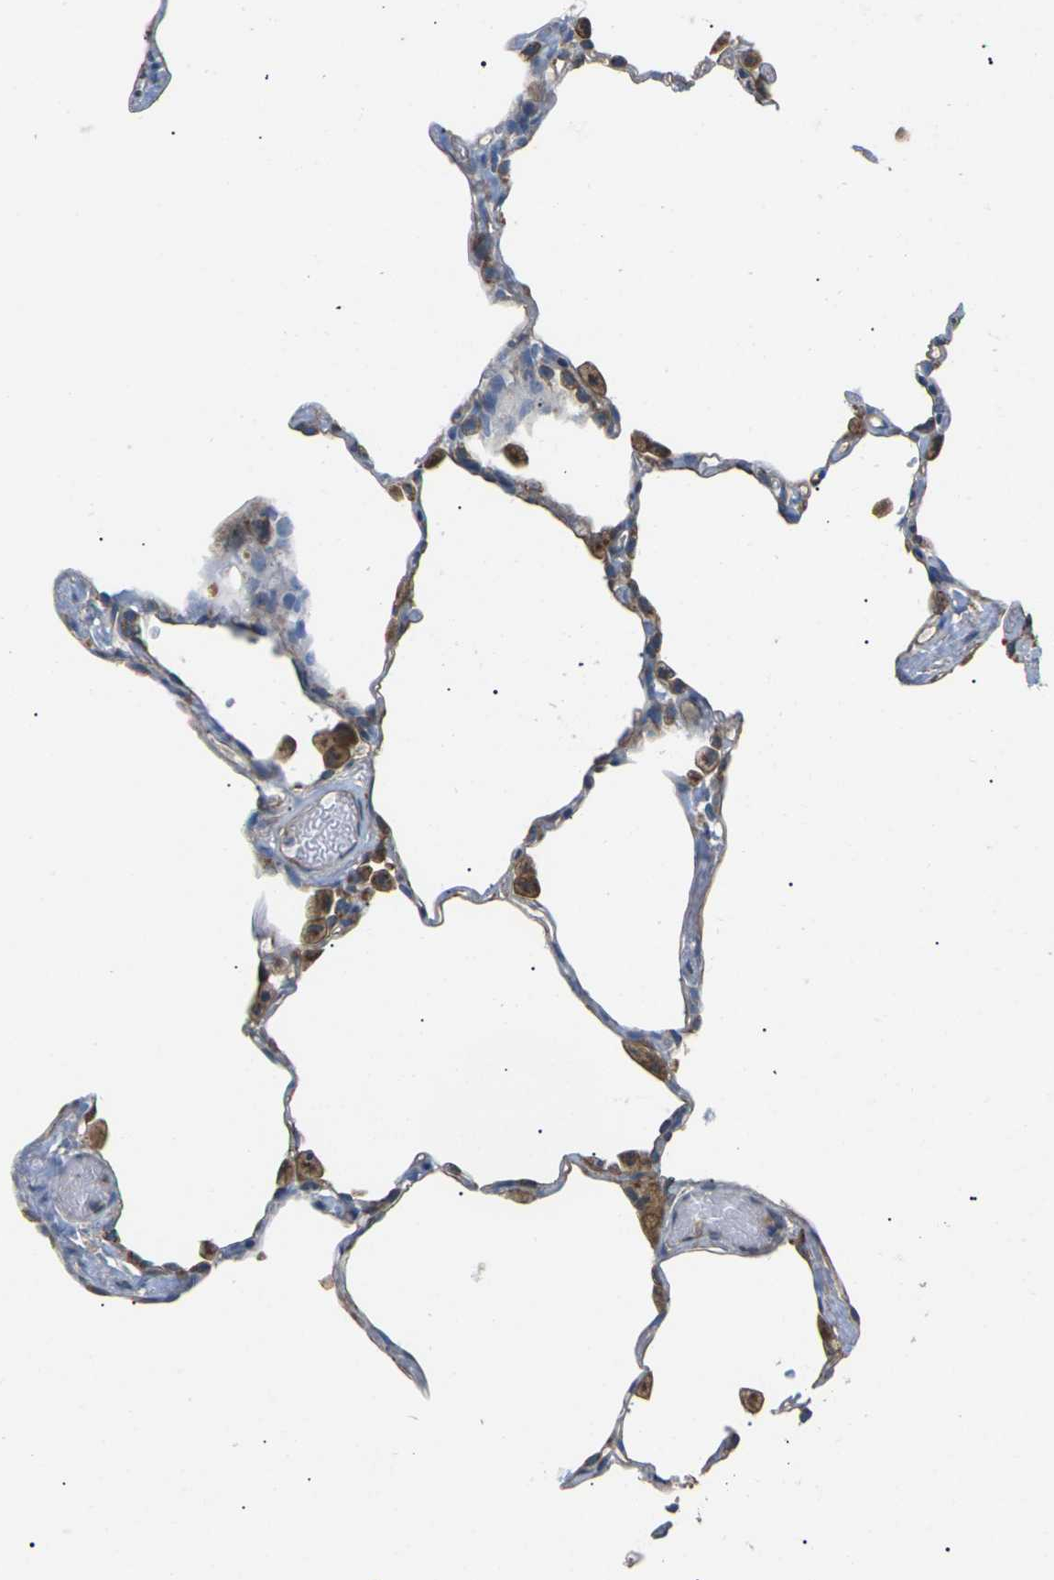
{"staining": {"intensity": "negative", "quantity": "none", "location": "none"}, "tissue": "lung", "cell_type": "Alveolar cells", "image_type": "normal", "snomed": [{"axis": "morphology", "description": "Normal tissue, NOS"}, {"axis": "topography", "description": "Lung"}], "caption": "IHC photomicrograph of unremarkable lung stained for a protein (brown), which demonstrates no staining in alveolar cells. (DAB immunohistochemistry (IHC), high magnification).", "gene": "KLHDC8B", "patient": {"sex": "female", "age": 49}}